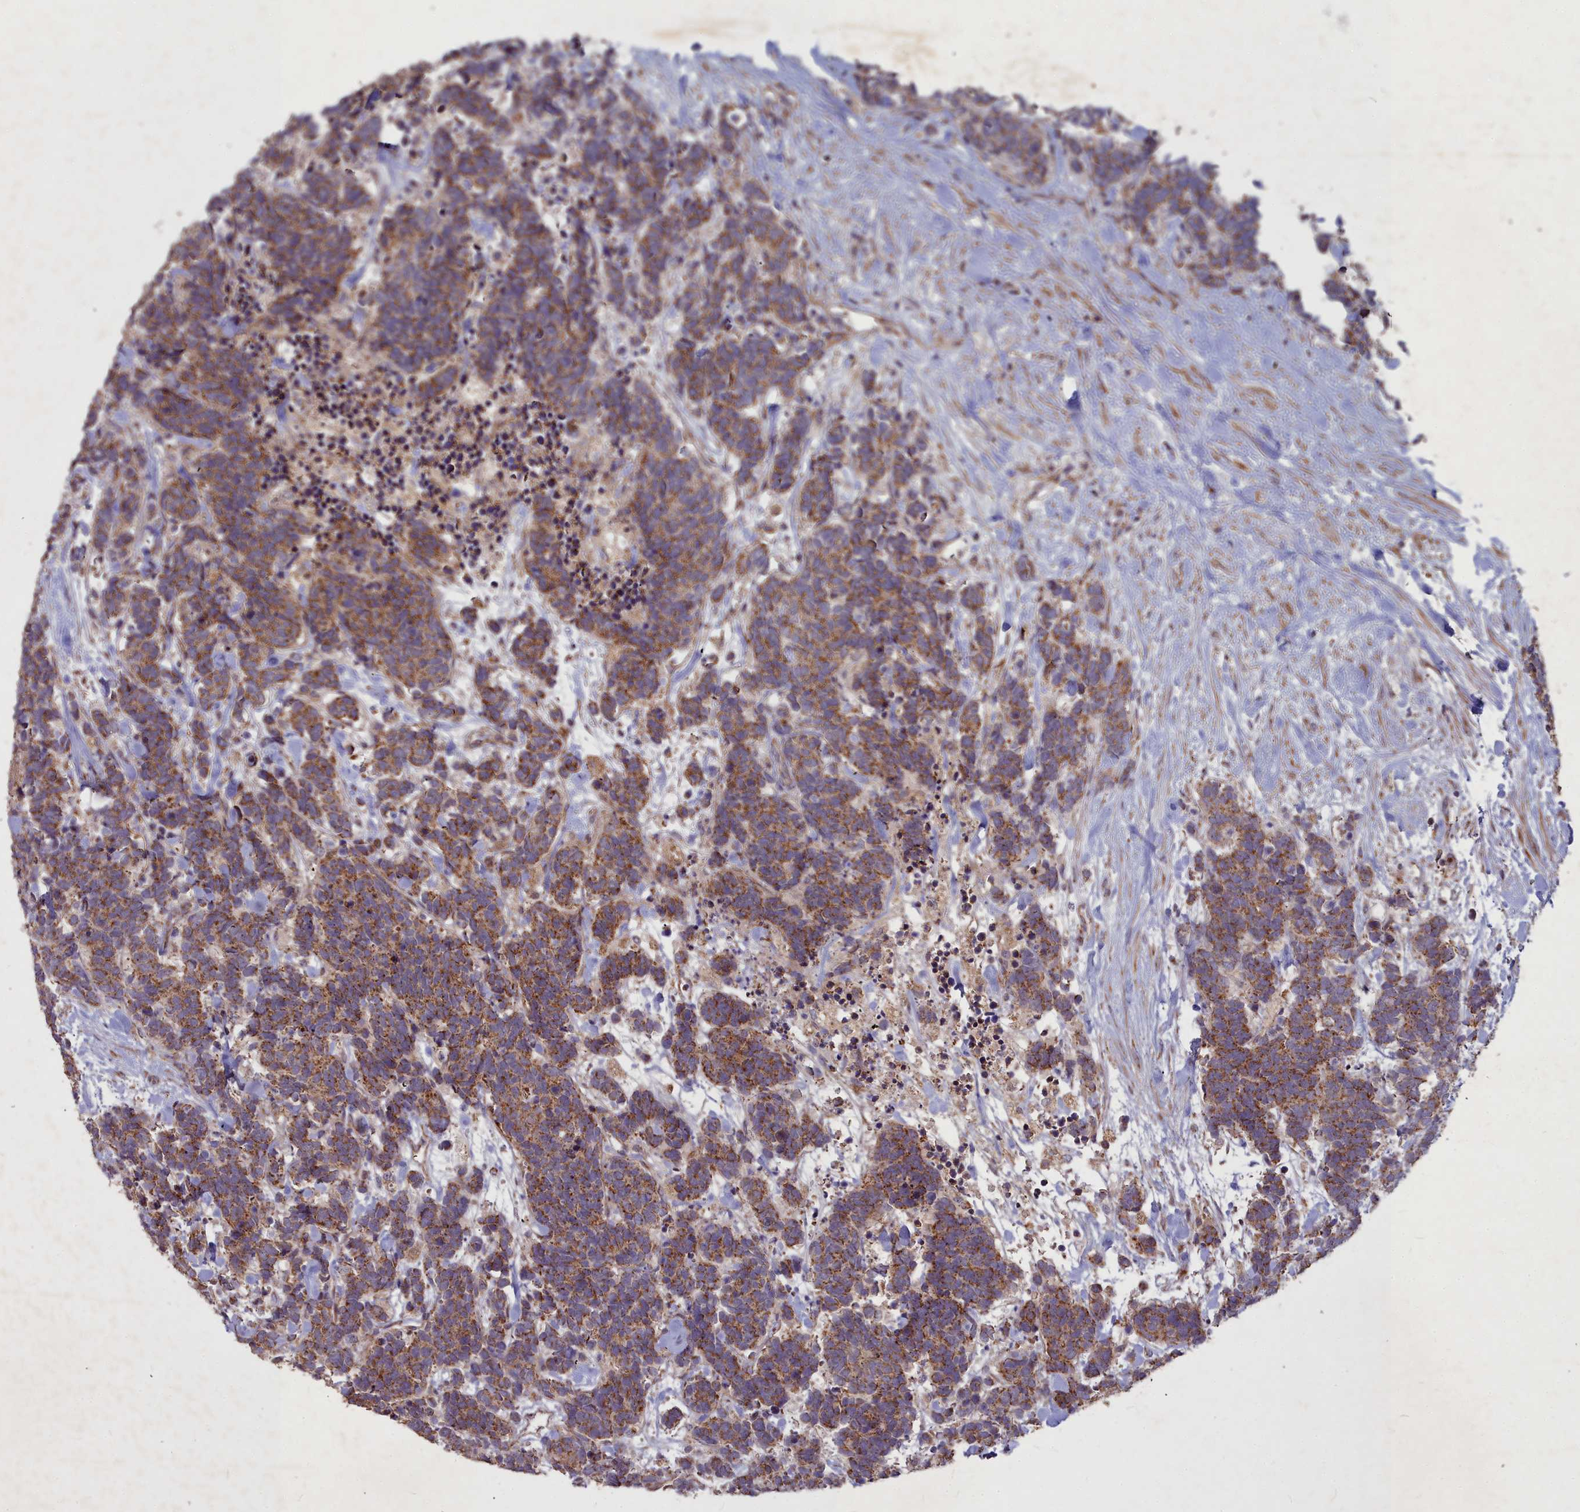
{"staining": {"intensity": "moderate", "quantity": ">75%", "location": "cytoplasmic/membranous"}, "tissue": "carcinoid", "cell_type": "Tumor cells", "image_type": "cancer", "snomed": [{"axis": "morphology", "description": "Carcinoma, NOS"}, {"axis": "morphology", "description": "Carcinoid, malignant, NOS"}, {"axis": "topography", "description": "Prostate"}], "caption": "Immunohistochemical staining of carcinoid demonstrates medium levels of moderate cytoplasmic/membranous protein positivity in about >75% of tumor cells.", "gene": "COX11", "patient": {"sex": "male", "age": 57}}